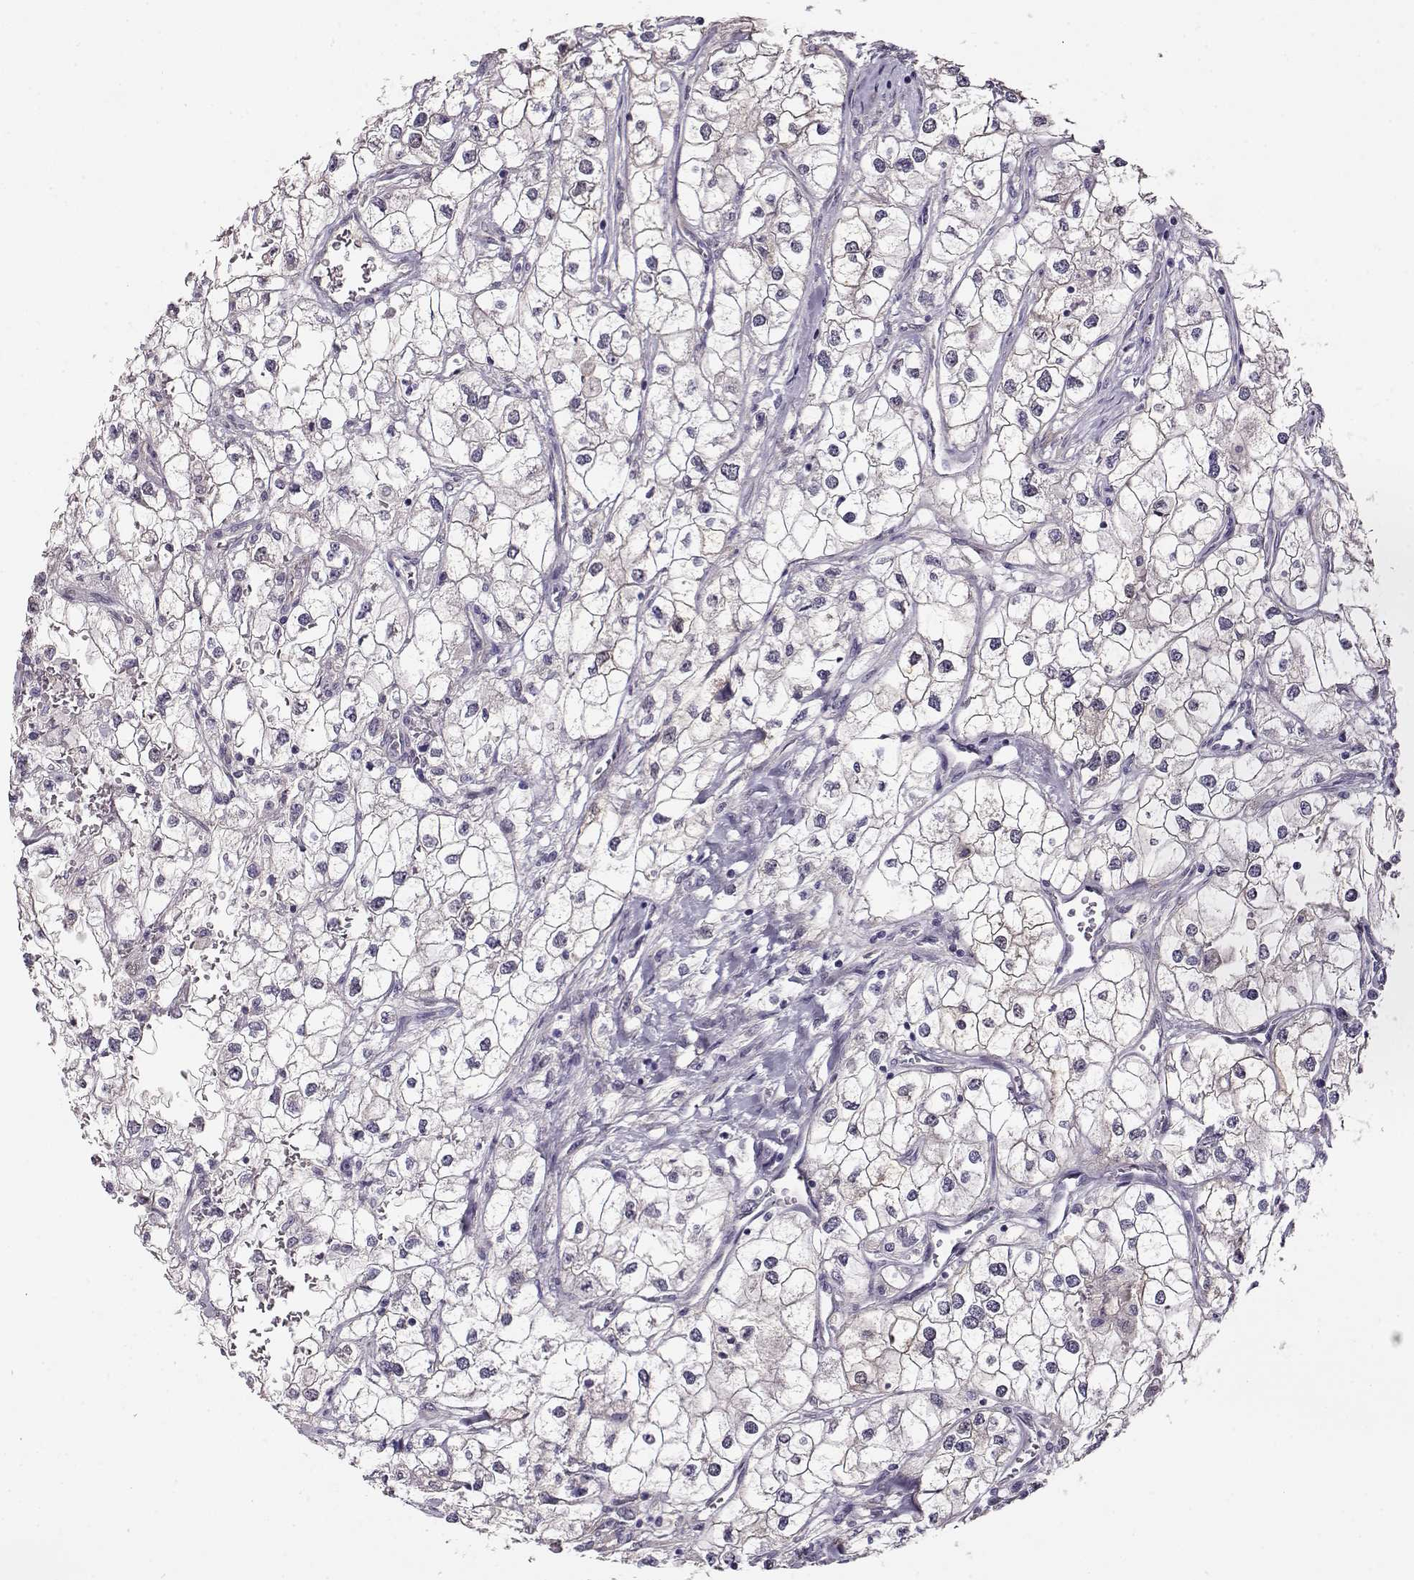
{"staining": {"intensity": "weak", "quantity": "<25%", "location": "cytoplasmic/membranous"}, "tissue": "renal cancer", "cell_type": "Tumor cells", "image_type": "cancer", "snomed": [{"axis": "morphology", "description": "Adenocarcinoma, NOS"}, {"axis": "topography", "description": "Kidney"}], "caption": "A high-resolution photomicrograph shows immunohistochemistry staining of adenocarcinoma (renal), which exhibits no significant staining in tumor cells.", "gene": "CCR8", "patient": {"sex": "male", "age": 59}}